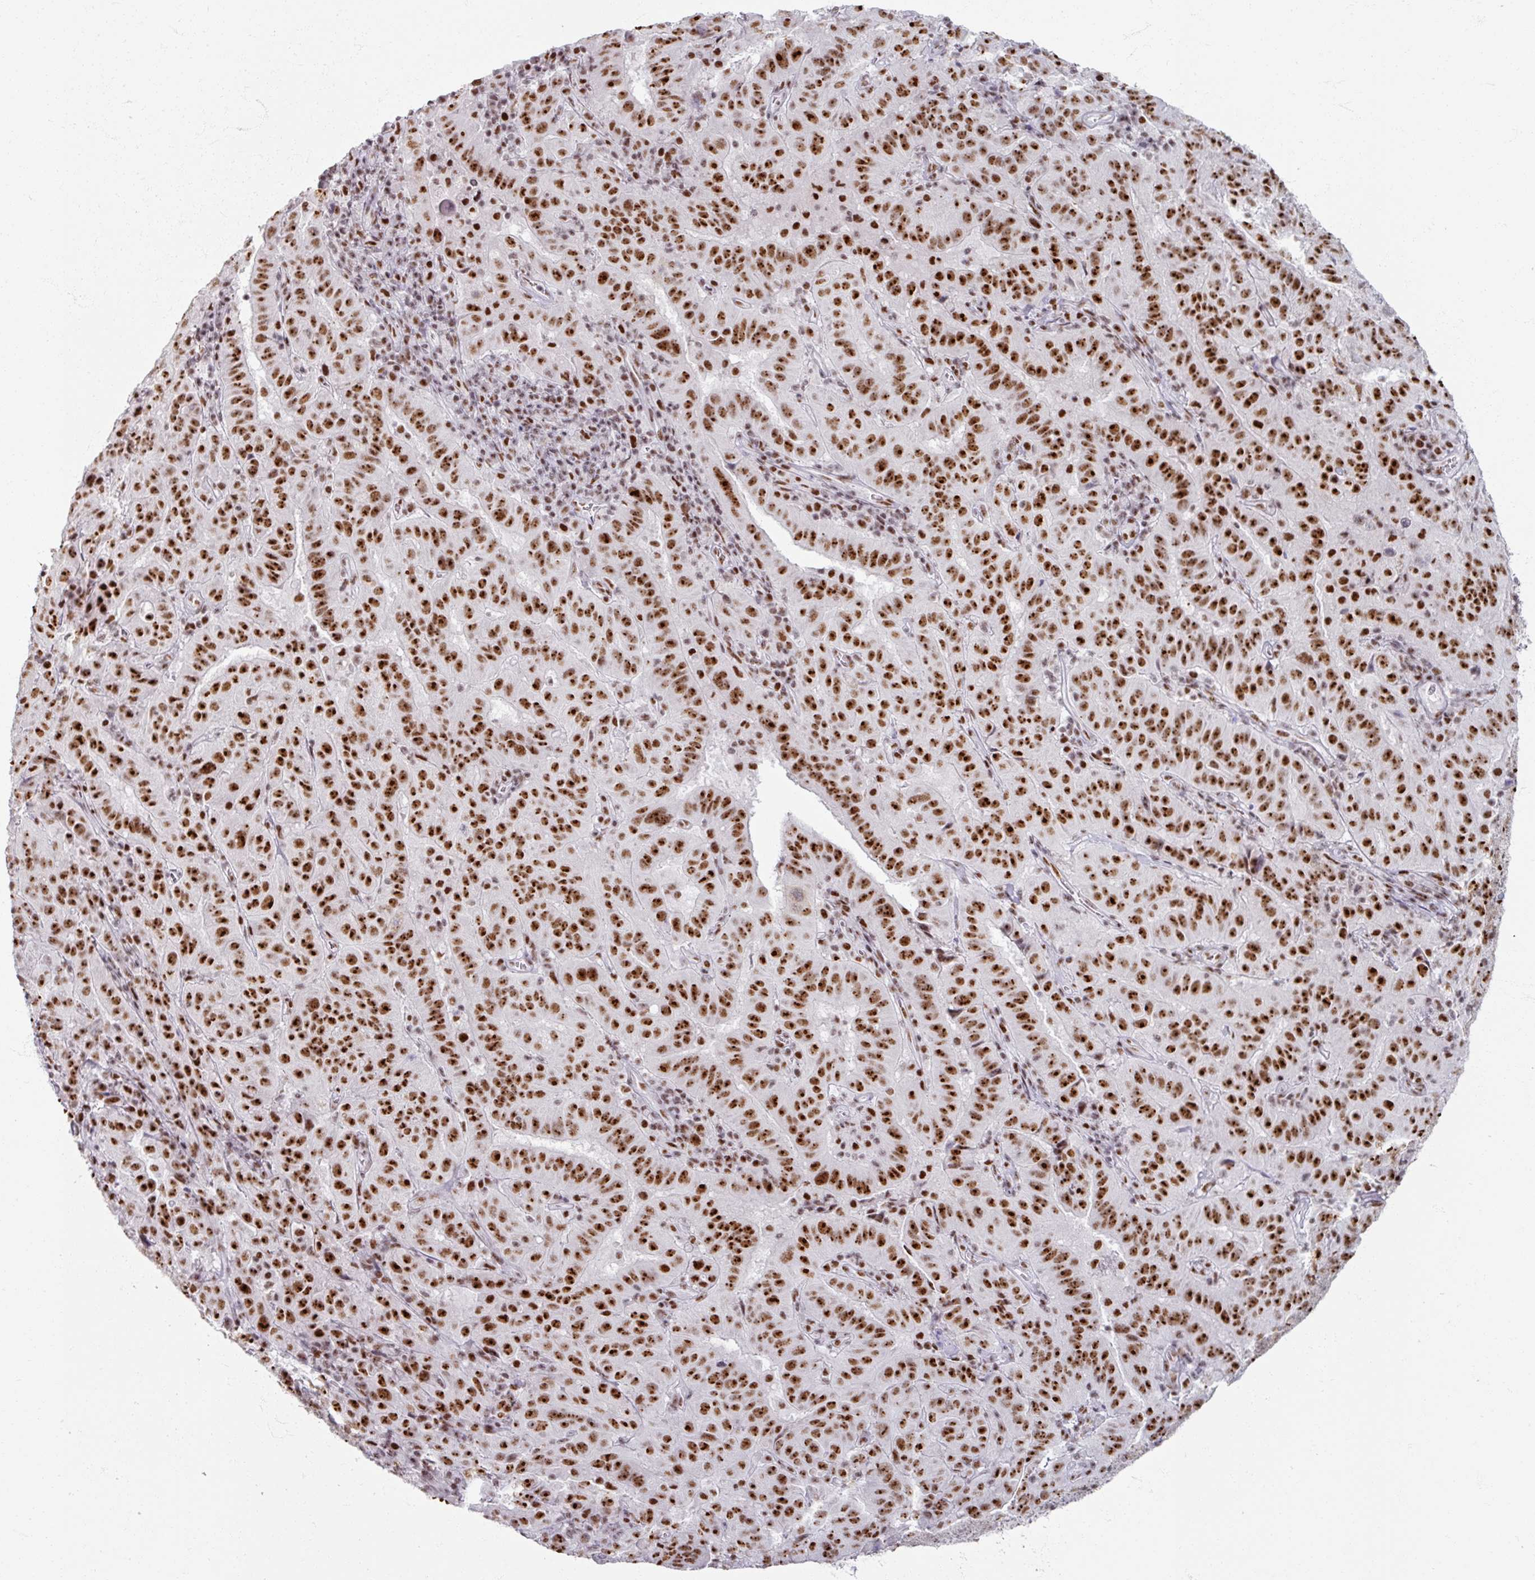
{"staining": {"intensity": "strong", "quantity": ">75%", "location": "nuclear"}, "tissue": "pancreatic cancer", "cell_type": "Tumor cells", "image_type": "cancer", "snomed": [{"axis": "morphology", "description": "Adenocarcinoma, NOS"}, {"axis": "topography", "description": "Pancreas"}], "caption": "The image demonstrates staining of pancreatic adenocarcinoma, revealing strong nuclear protein expression (brown color) within tumor cells. Nuclei are stained in blue.", "gene": "ADAR", "patient": {"sex": "male", "age": 63}}